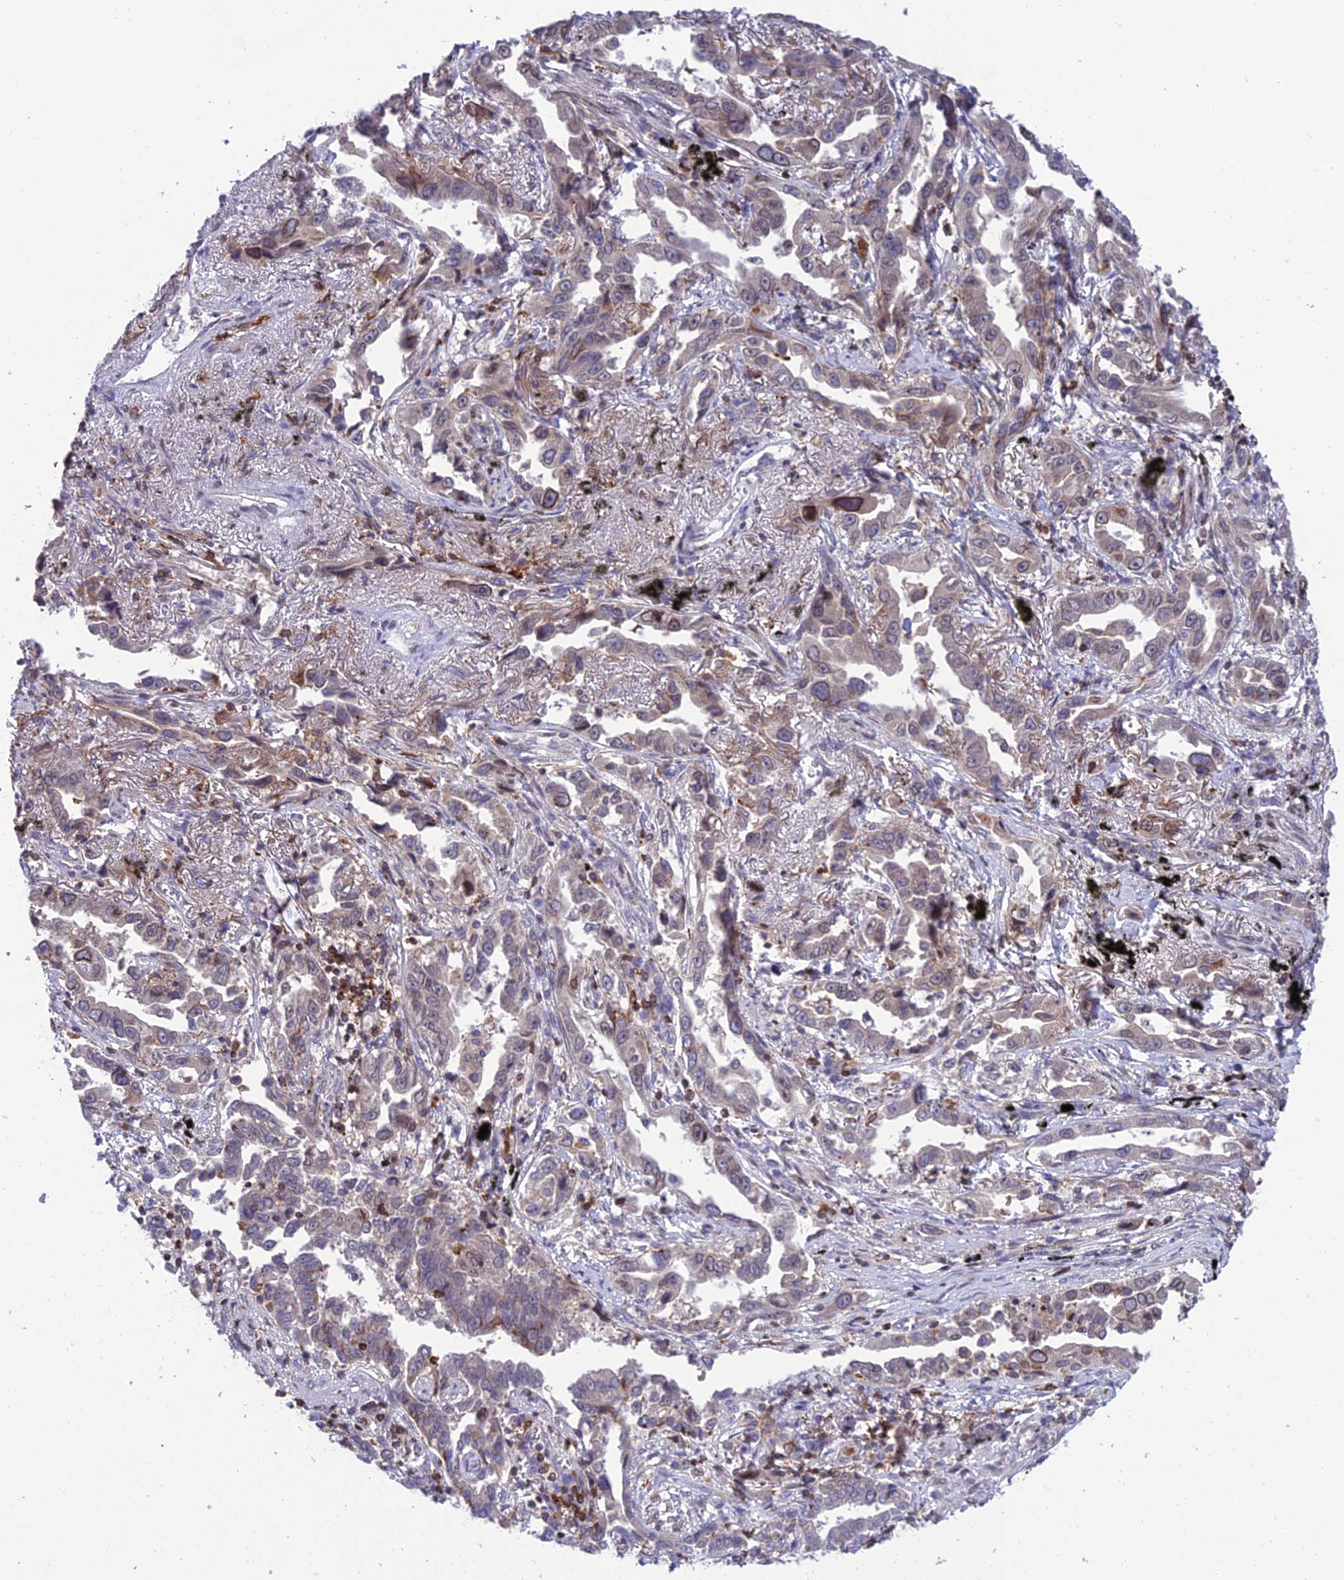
{"staining": {"intensity": "weak", "quantity": "<25%", "location": "cytoplasmic/membranous"}, "tissue": "lung cancer", "cell_type": "Tumor cells", "image_type": "cancer", "snomed": [{"axis": "morphology", "description": "Adenocarcinoma, NOS"}, {"axis": "topography", "description": "Lung"}], "caption": "This is a micrograph of IHC staining of lung cancer, which shows no staining in tumor cells.", "gene": "FAM76A", "patient": {"sex": "male", "age": 67}}